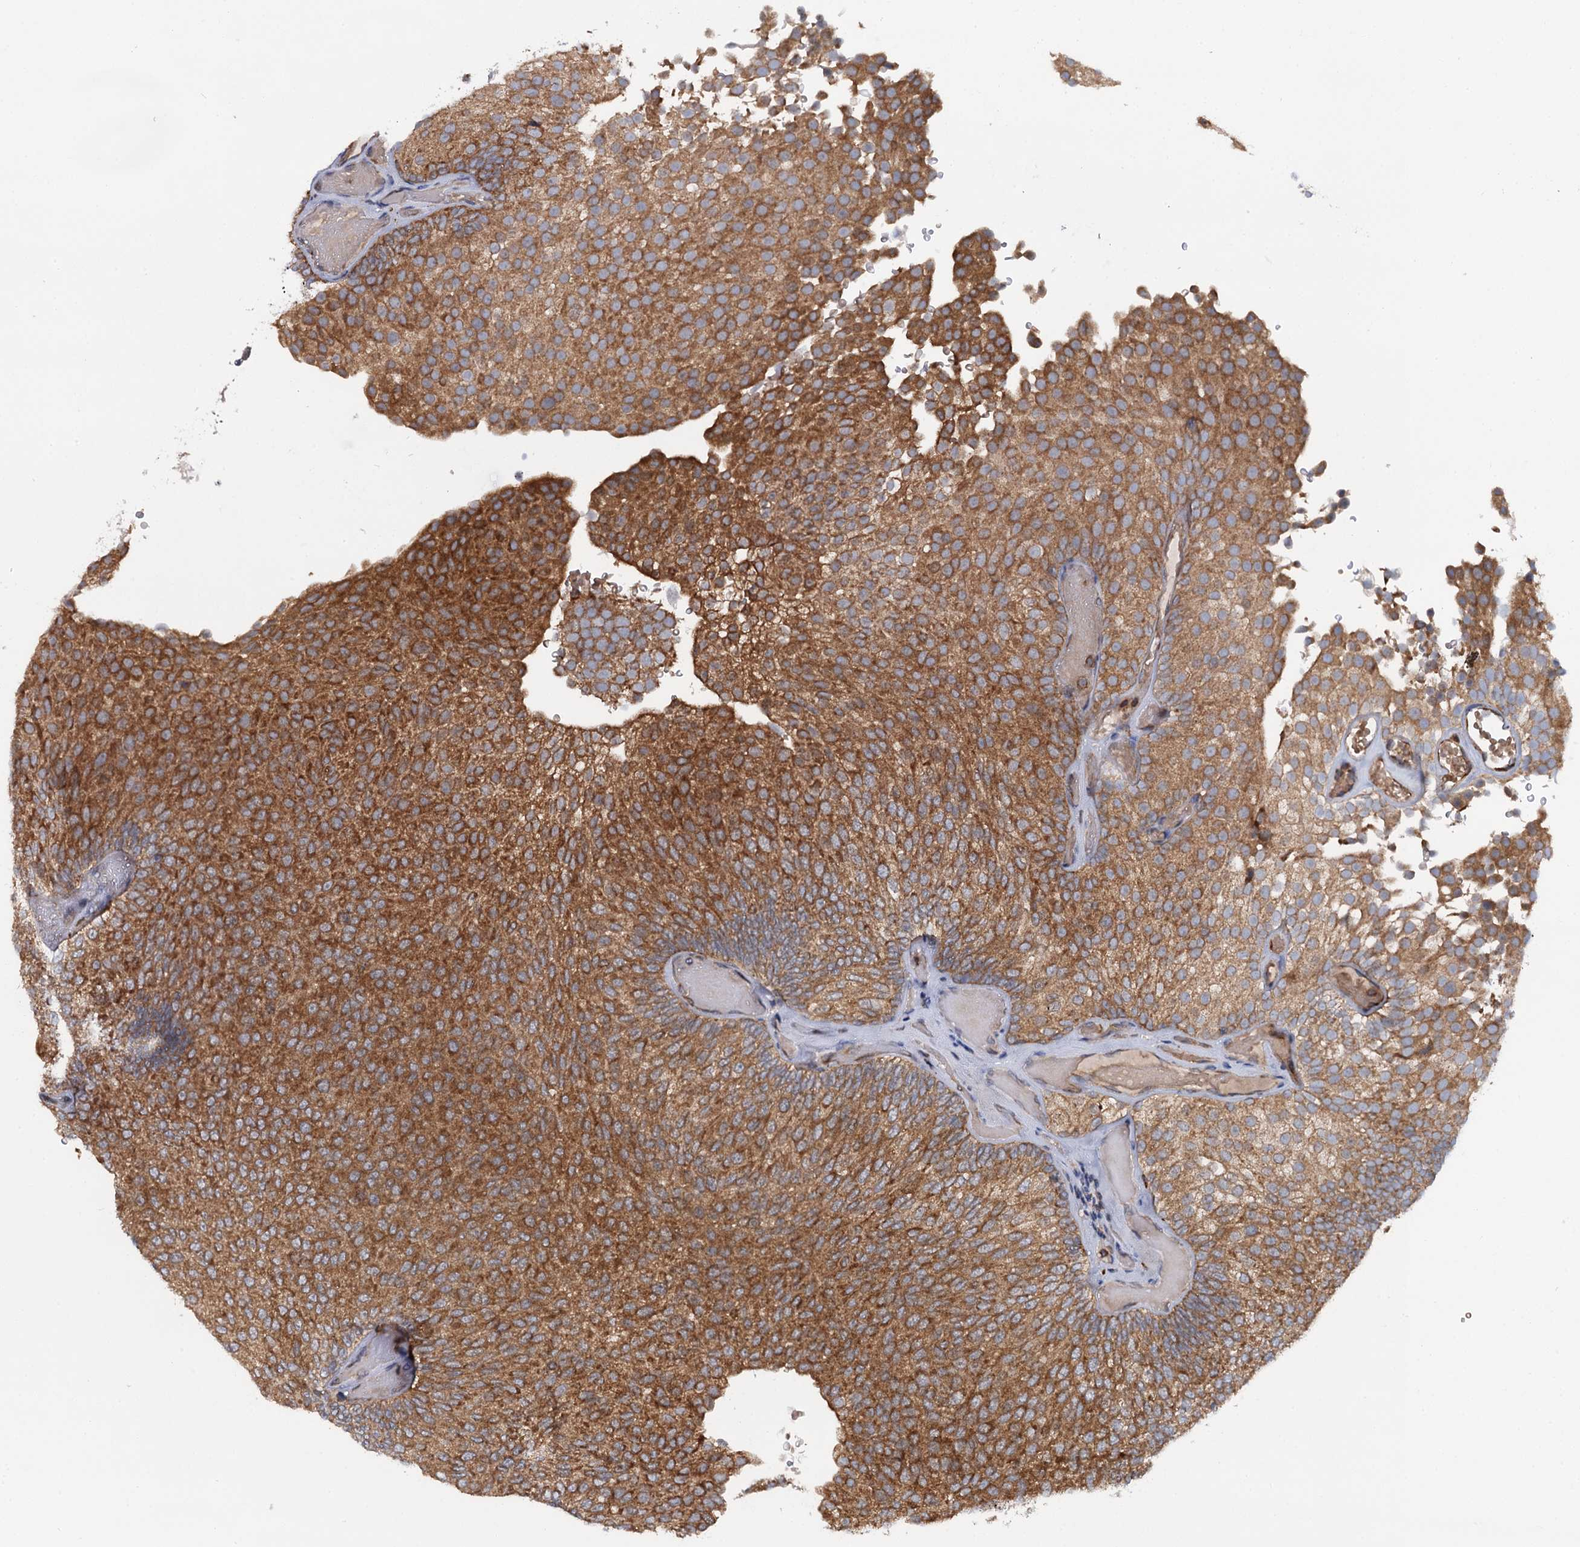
{"staining": {"intensity": "moderate", "quantity": ">75%", "location": "cytoplasmic/membranous"}, "tissue": "urothelial cancer", "cell_type": "Tumor cells", "image_type": "cancer", "snomed": [{"axis": "morphology", "description": "Urothelial carcinoma, Low grade"}, {"axis": "topography", "description": "Urinary bladder"}], "caption": "An immunohistochemistry (IHC) micrograph of tumor tissue is shown. Protein staining in brown labels moderate cytoplasmic/membranous positivity in urothelial cancer within tumor cells. (DAB (3,3'-diaminobenzidine) = brown stain, brightfield microscopy at high magnification).", "gene": "UFM1", "patient": {"sex": "male", "age": 78}}